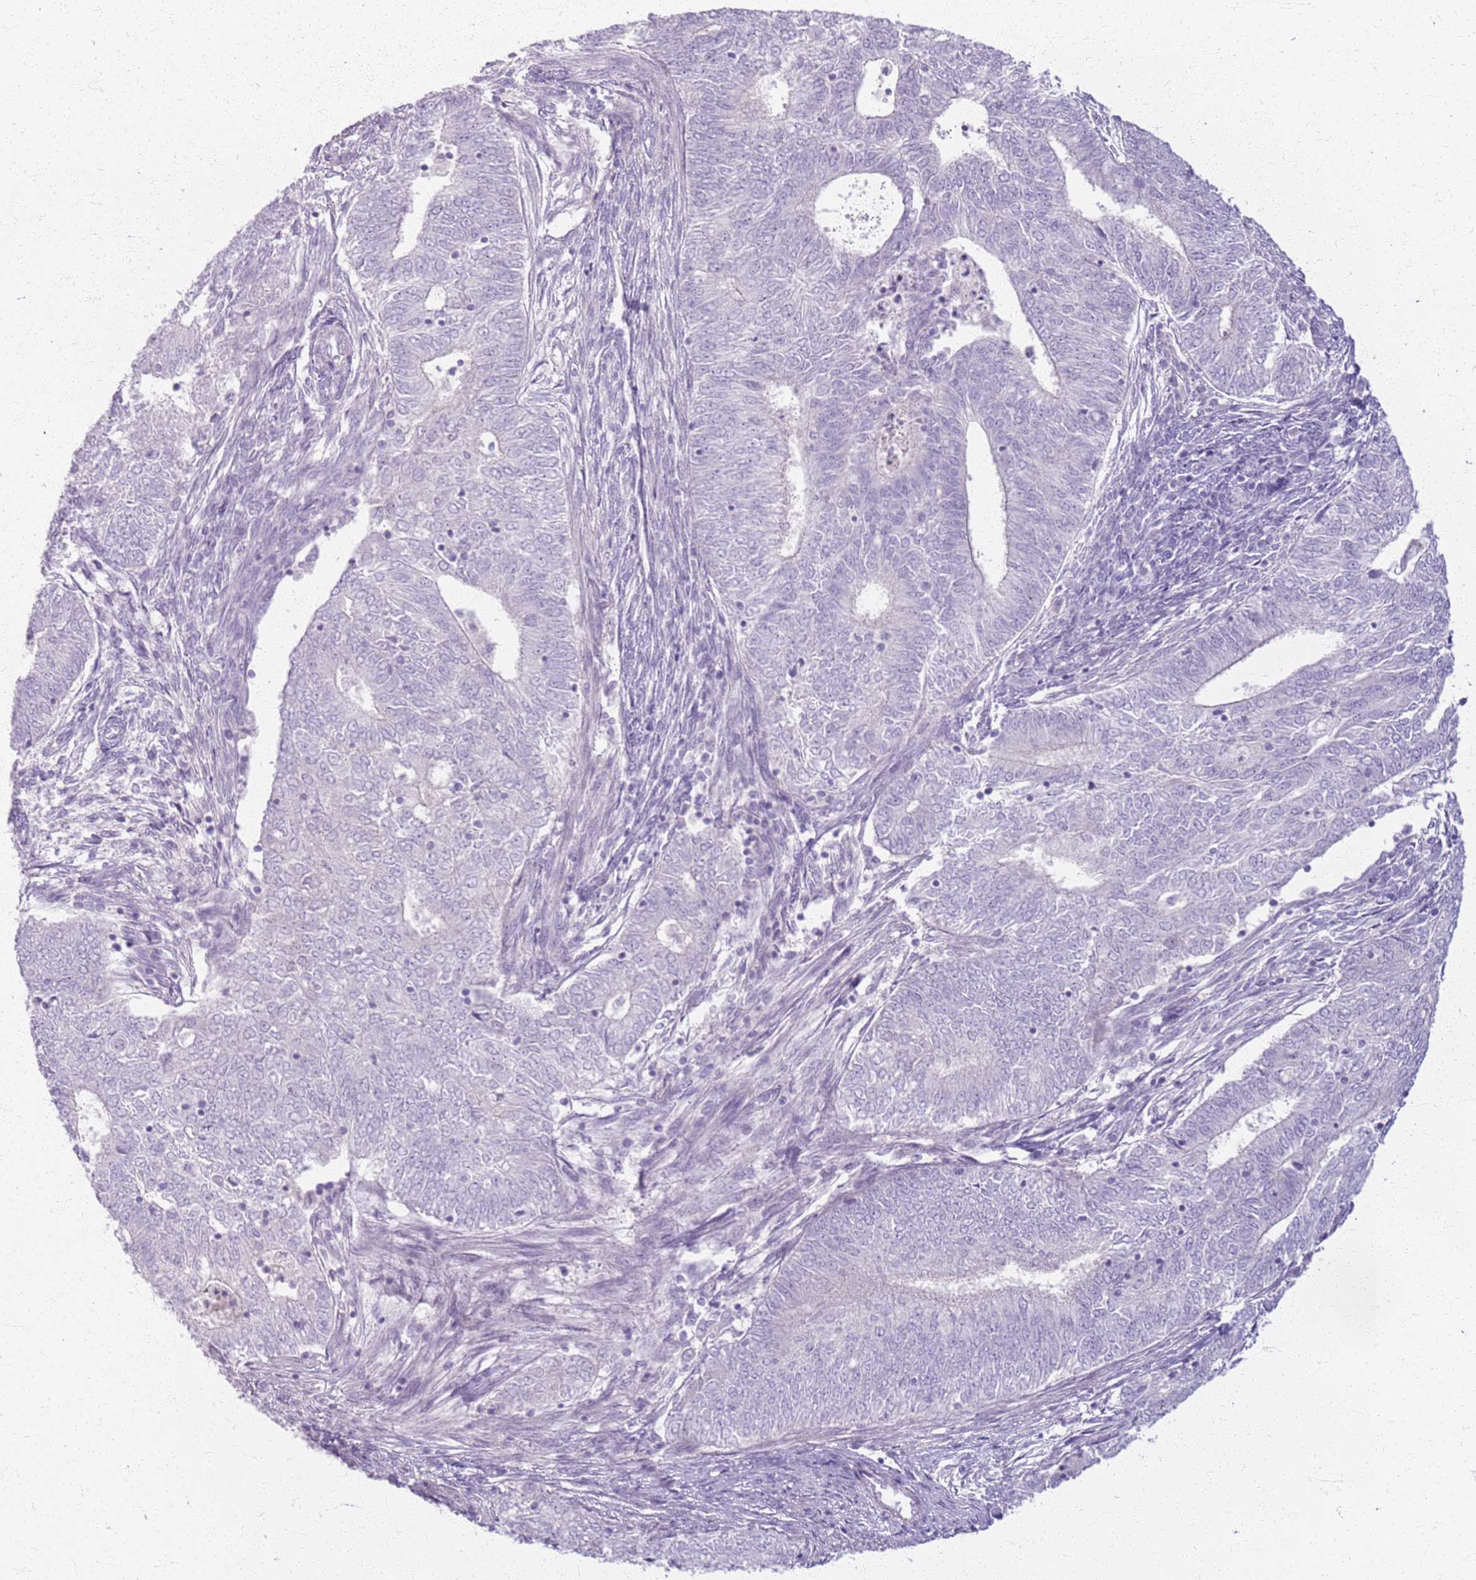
{"staining": {"intensity": "negative", "quantity": "none", "location": "none"}, "tissue": "endometrial cancer", "cell_type": "Tumor cells", "image_type": "cancer", "snomed": [{"axis": "morphology", "description": "Adenocarcinoma, NOS"}, {"axis": "topography", "description": "Endometrium"}], "caption": "Immunohistochemistry (IHC) image of neoplastic tissue: human endometrial adenocarcinoma stained with DAB reveals no significant protein staining in tumor cells. (Brightfield microscopy of DAB (3,3'-diaminobenzidine) immunohistochemistry (IHC) at high magnification).", "gene": "CSRP3", "patient": {"sex": "female", "age": 62}}